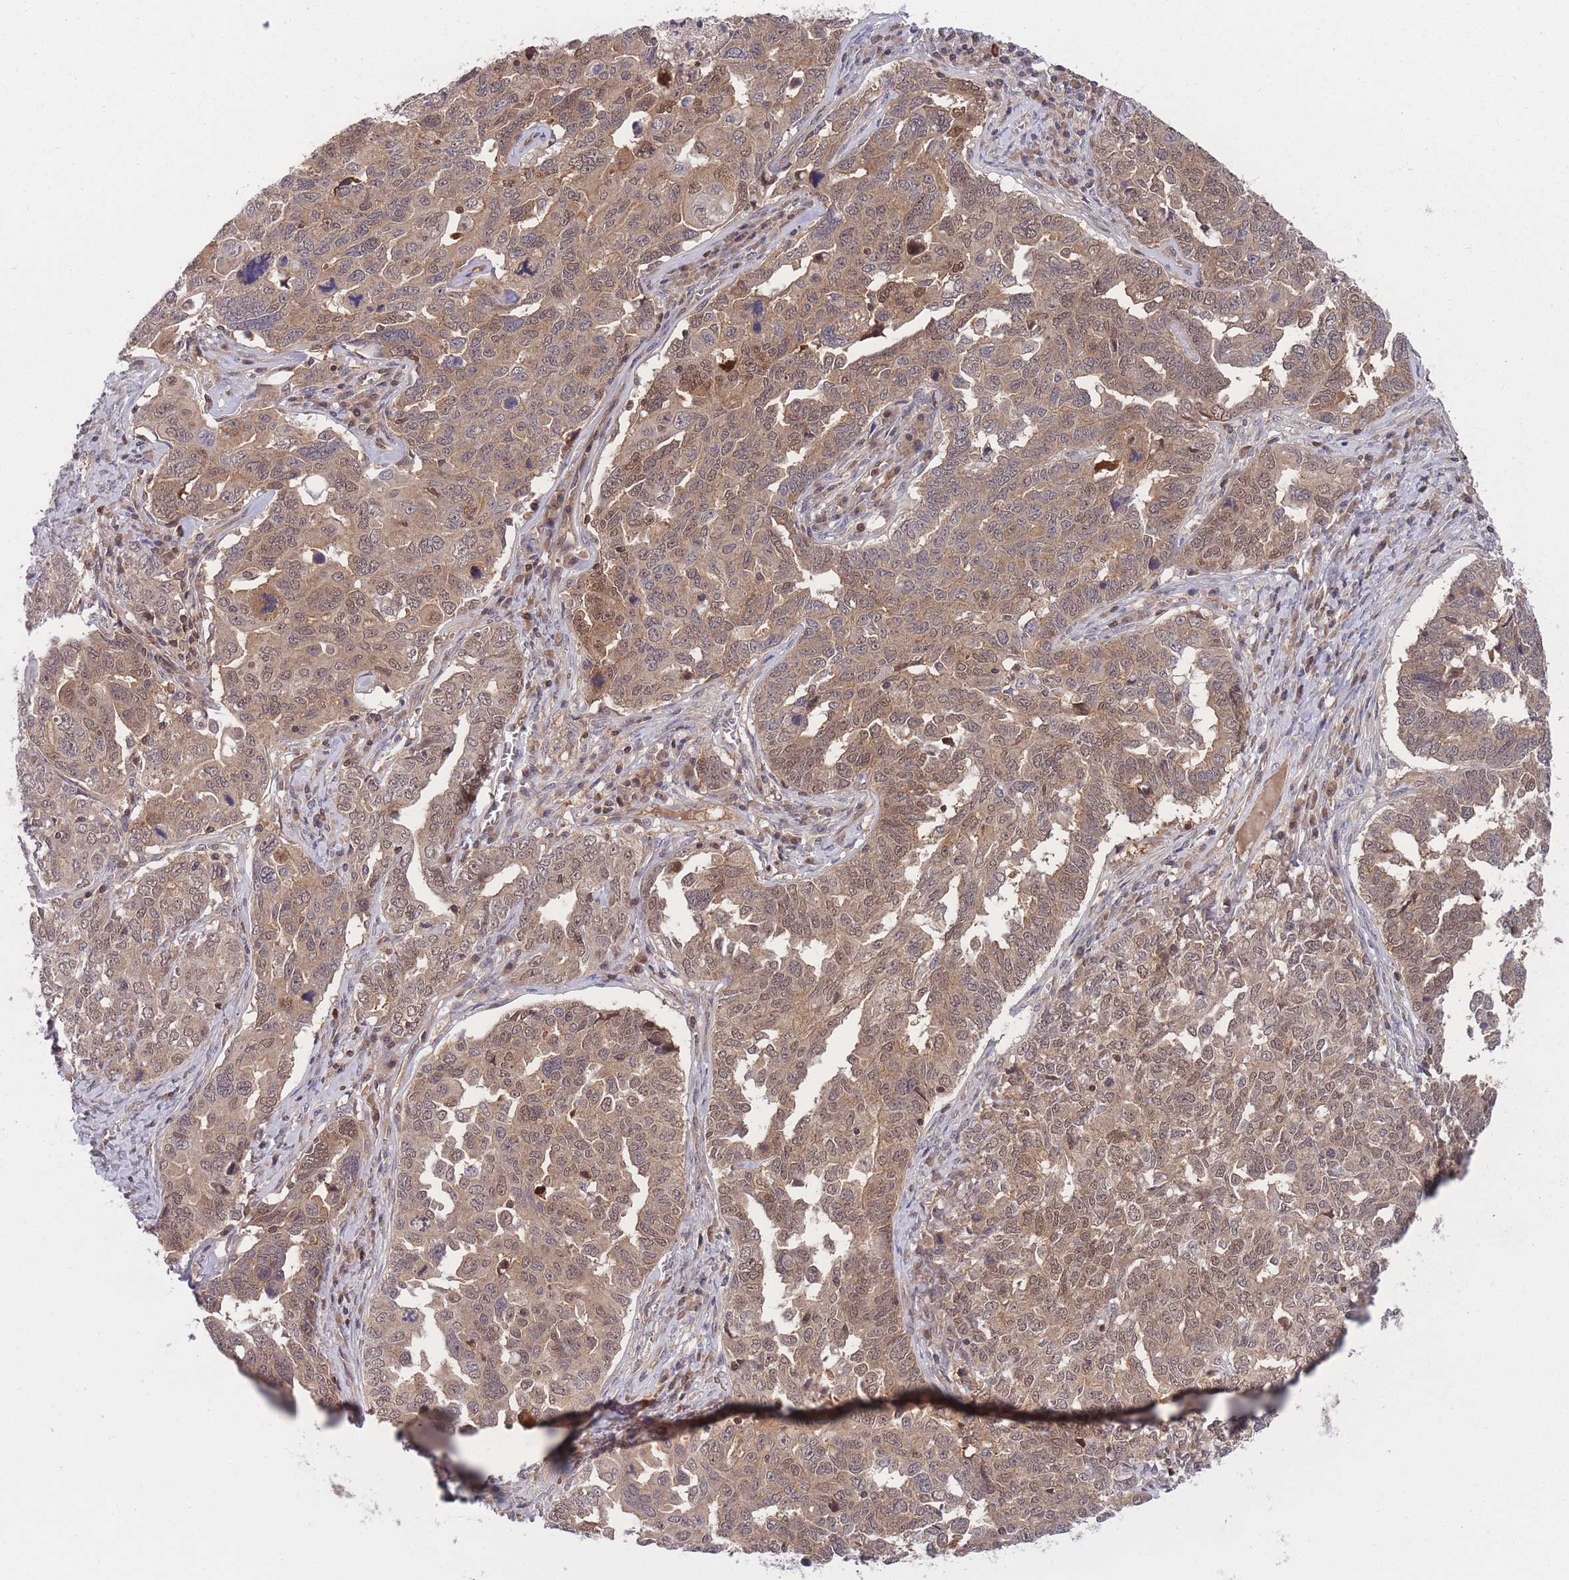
{"staining": {"intensity": "moderate", "quantity": ">75%", "location": "cytoplasmic/membranous,nuclear"}, "tissue": "ovarian cancer", "cell_type": "Tumor cells", "image_type": "cancer", "snomed": [{"axis": "morphology", "description": "Carcinoma, endometroid"}, {"axis": "topography", "description": "Ovary"}], "caption": "Protein analysis of ovarian cancer tissue displays moderate cytoplasmic/membranous and nuclear expression in approximately >75% of tumor cells.", "gene": "UBE2N", "patient": {"sex": "female", "age": 62}}